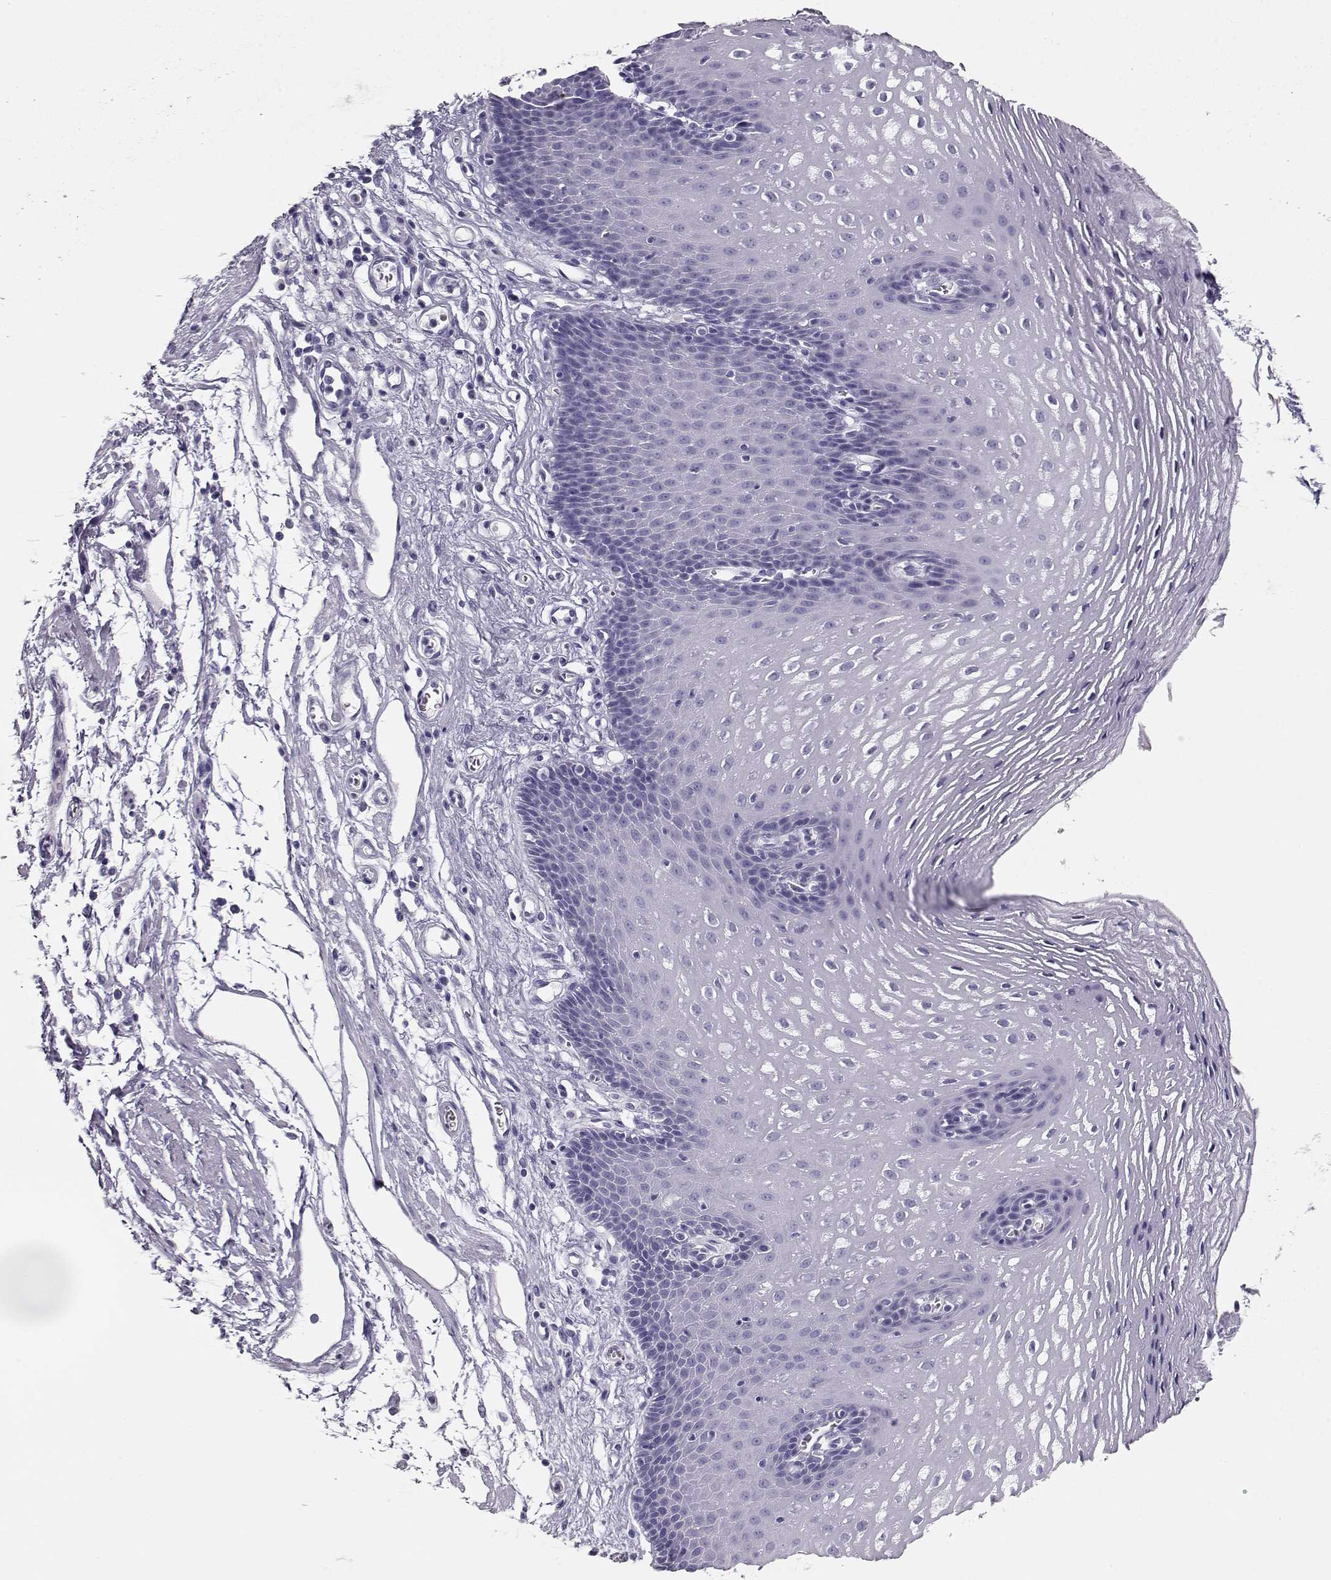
{"staining": {"intensity": "negative", "quantity": "none", "location": "none"}, "tissue": "esophagus", "cell_type": "Squamous epithelial cells", "image_type": "normal", "snomed": [{"axis": "morphology", "description": "Normal tissue, NOS"}, {"axis": "topography", "description": "Esophagus"}], "caption": "This is an immunohistochemistry (IHC) micrograph of unremarkable human esophagus. There is no staining in squamous epithelial cells.", "gene": "MAGEC1", "patient": {"sex": "male", "age": 72}}